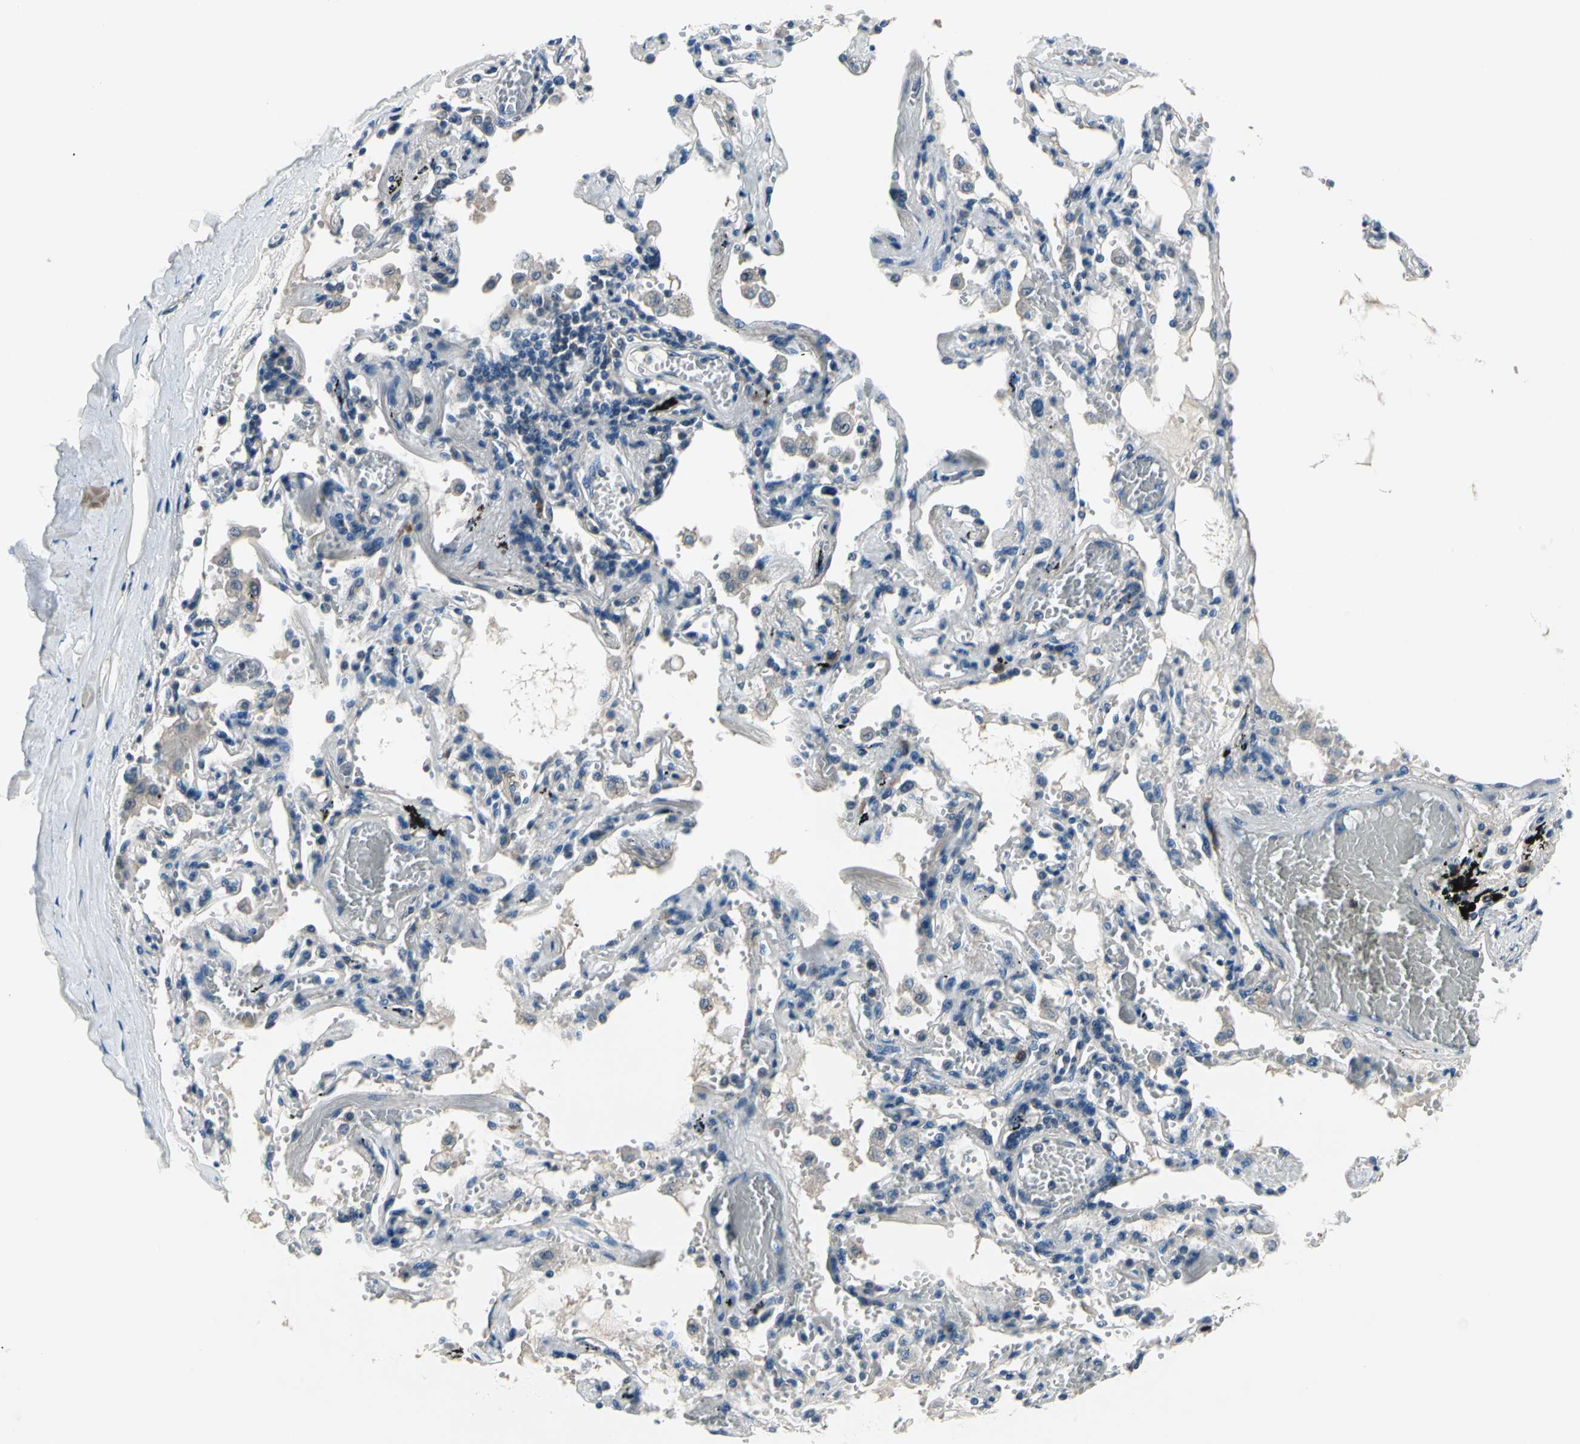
{"staining": {"intensity": "weak", "quantity": "25%-75%", "location": "cytoplasmic/membranous"}, "tissue": "bronchus", "cell_type": "Respiratory epithelial cells", "image_type": "normal", "snomed": [{"axis": "morphology", "description": "Normal tissue, NOS"}, {"axis": "topography", "description": "Bronchus"}, {"axis": "topography", "description": "Lung"}], "caption": "Protein staining of benign bronchus displays weak cytoplasmic/membranous expression in approximately 25%-75% of respiratory epithelial cells.", "gene": "SELENOK", "patient": {"sex": "female", "age": 56}}